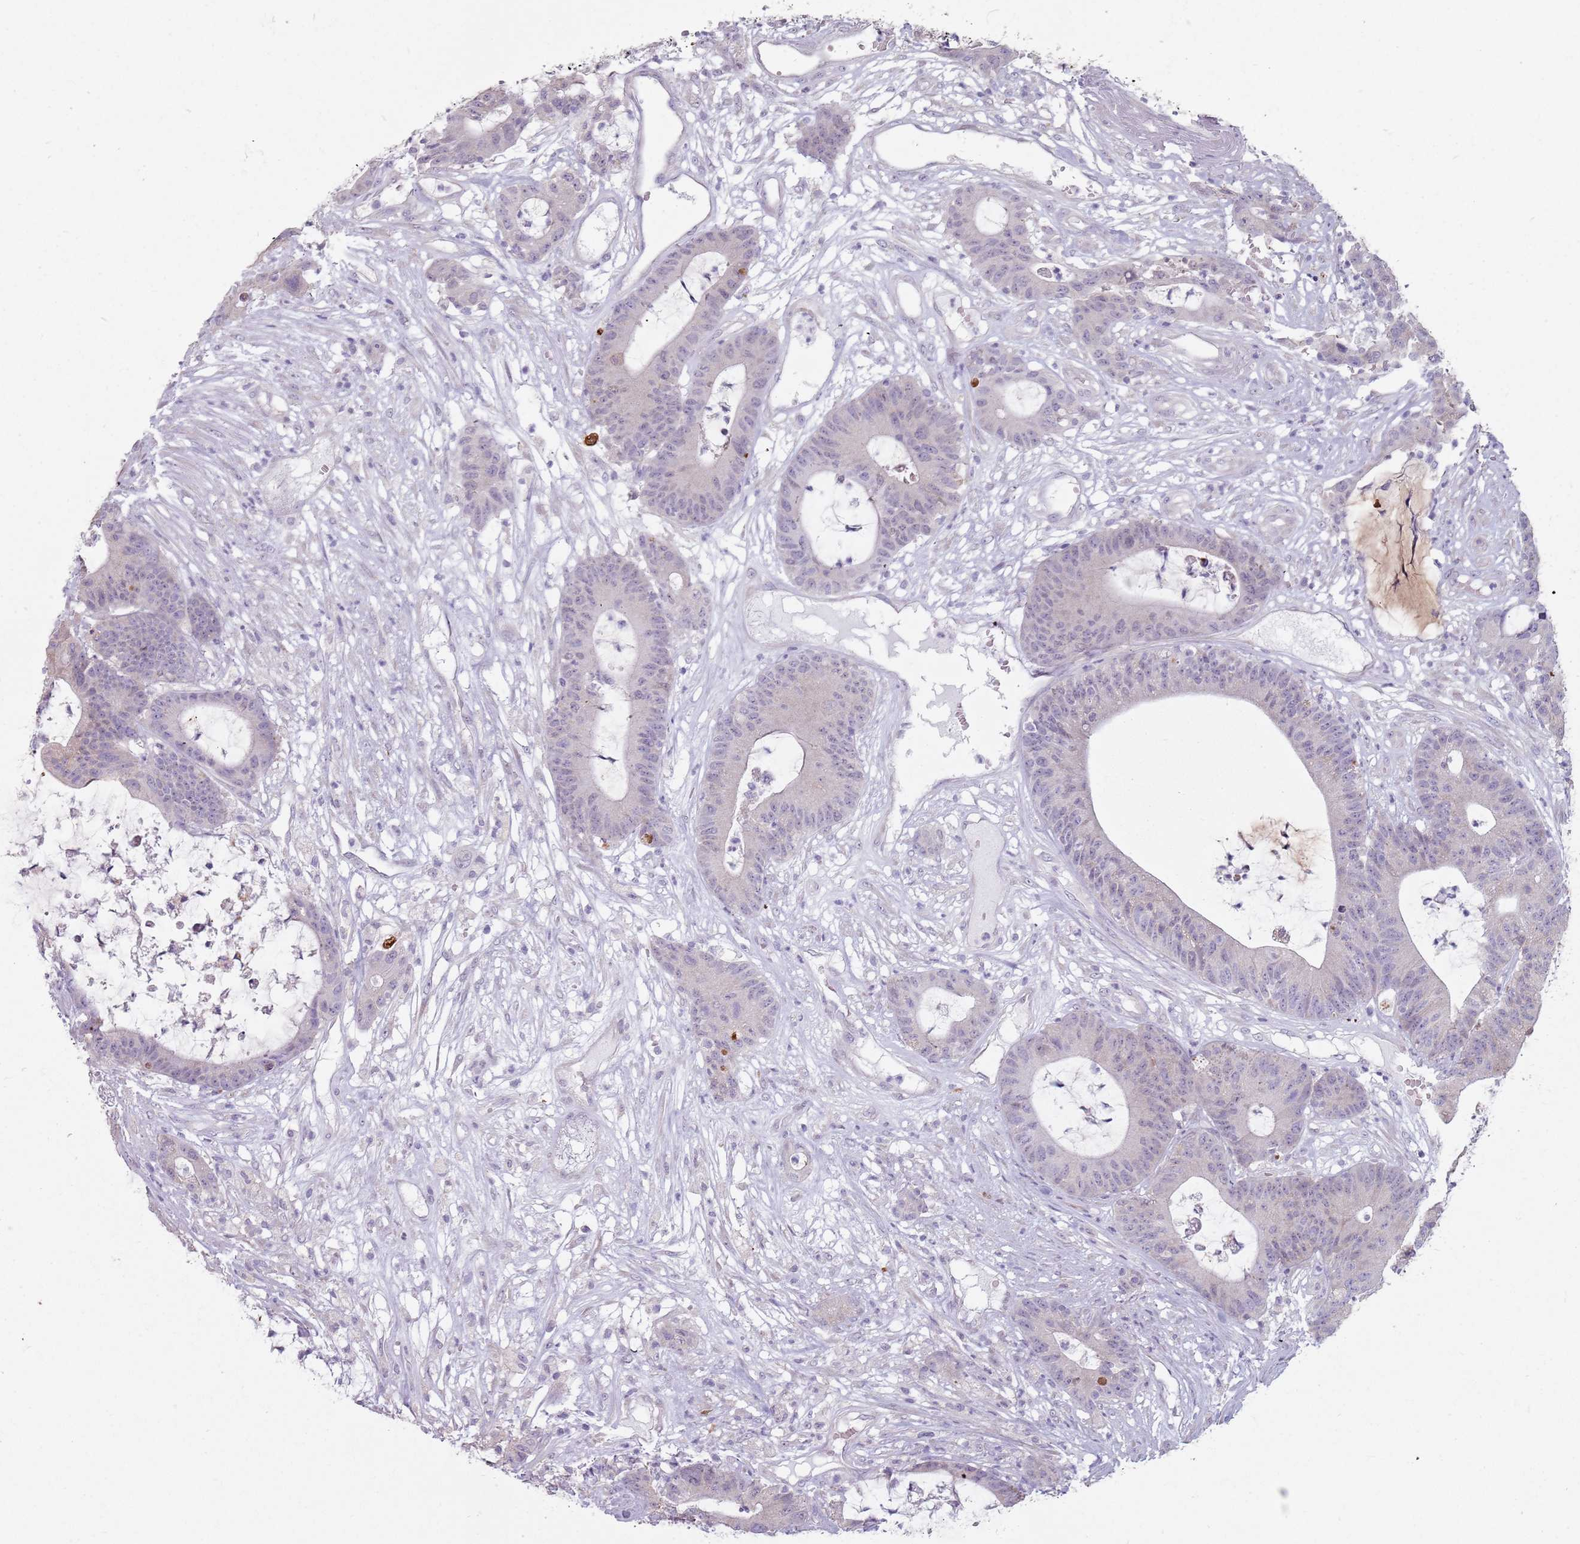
{"staining": {"intensity": "negative", "quantity": "none", "location": "none"}, "tissue": "colorectal cancer", "cell_type": "Tumor cells", "image_type": "cancer", "snomed": [{"axis": "morphology", "description": "Adenocarcinoma, NOS"}, {"axis": "topography", "description": "Colon"}], "caption": "A histopathology image of human colorectal cancer is negative for staining in tumor cells.", "gene": "DXO", "patient": {"sex": "female", "age": 84}}